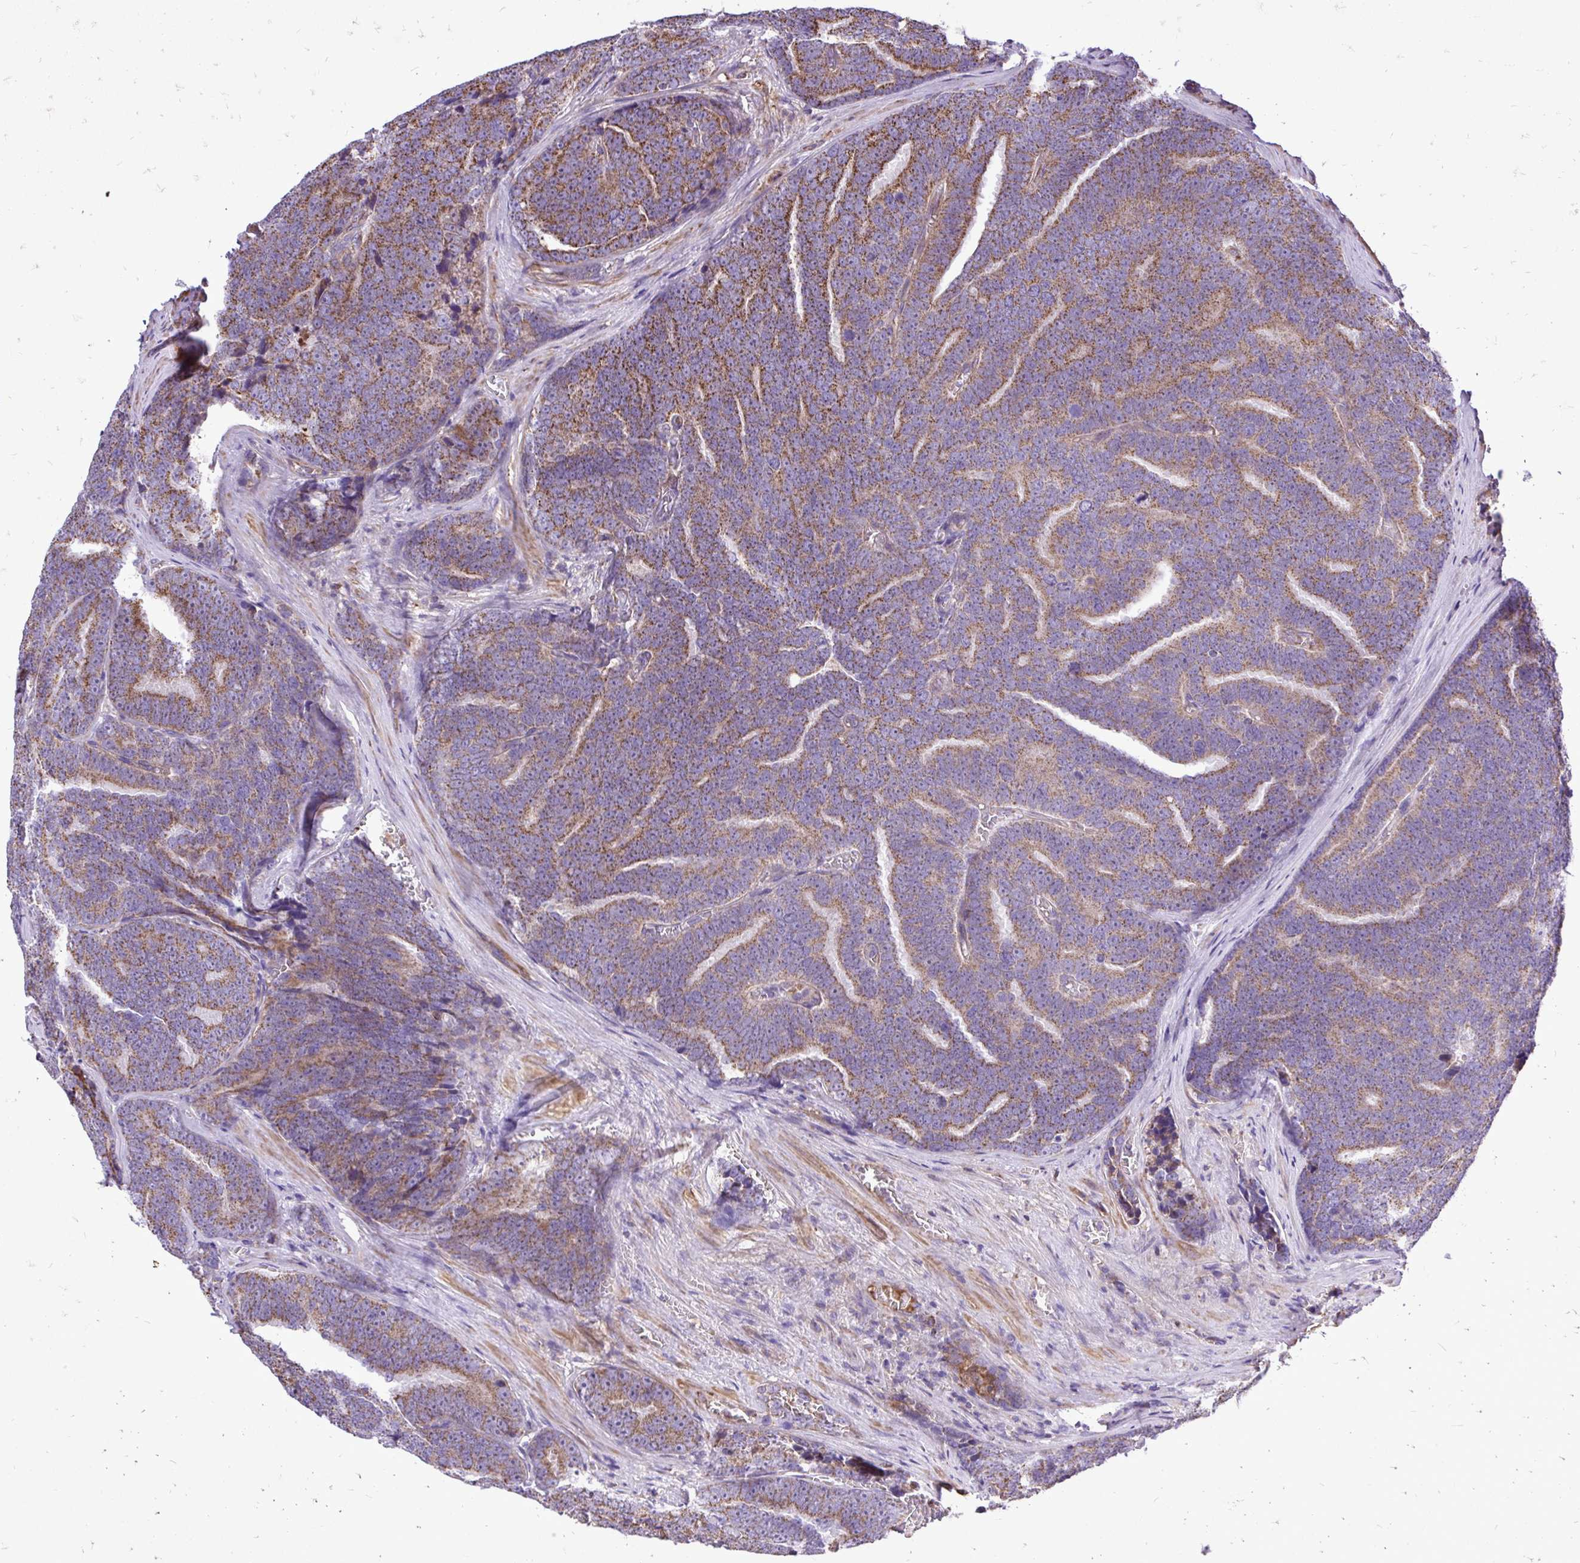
{"staining": {"intensity": "moderate", "quantity": ">75%", "location": "cytoplasmic/membranous"}, "tissue": "prostate cancer", "cell_type": "Tumor cells", "image_type": "cancer", "snomed": [{"axis": "morphology", "description": "Adenocarcinoma, Low grade"}, {"axis": "topography", "description": "Prostate"}], "caption": "This histopathology image displays IHC staining of human prostate cancer, with medium moderate cytoplasmic/membranous expression in approximately >75% of tumor cells.", "gene": "ATP13A2", "patient": {"sex": "male", "age": 62}}